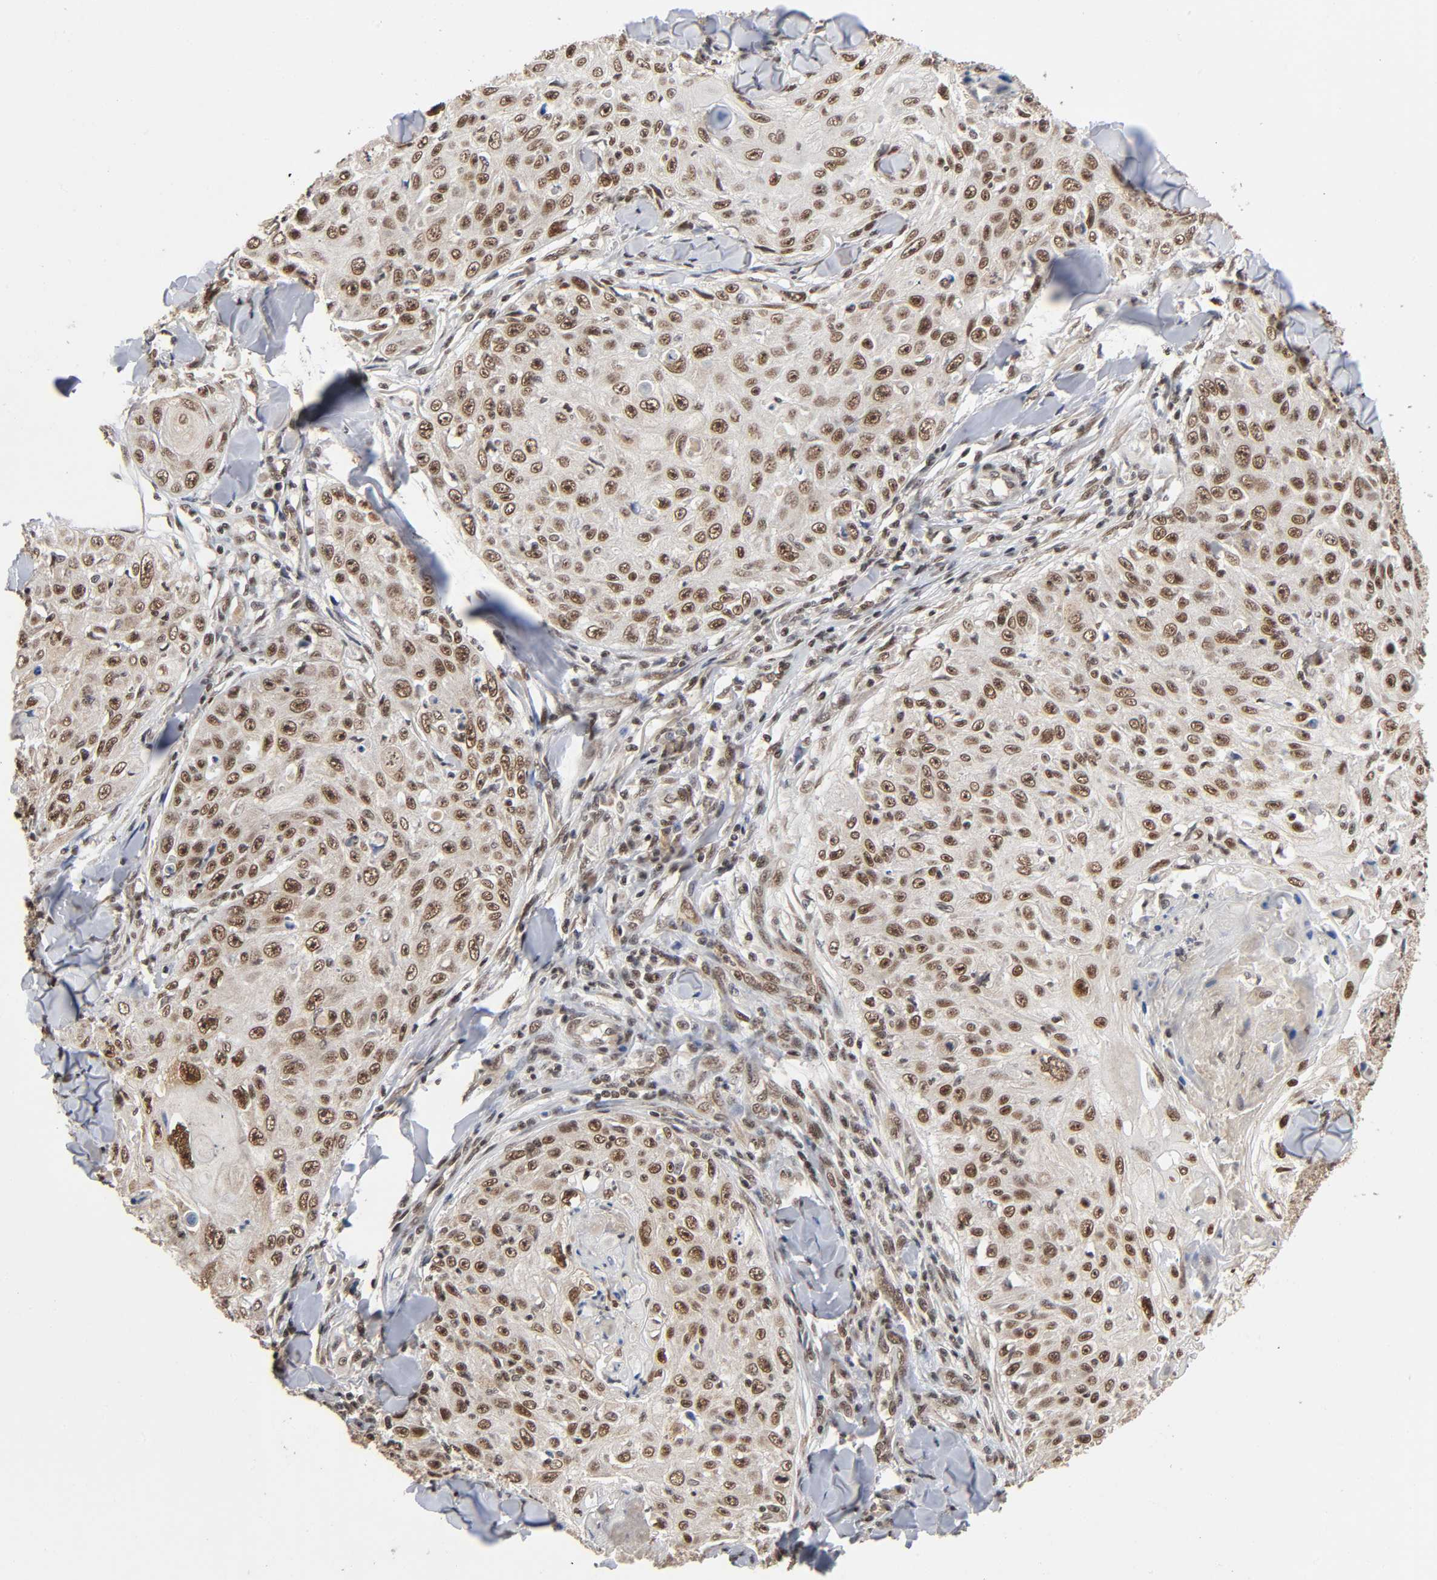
{"staining": {"intensity": "moderate", "quantity": ">75%", "location": "cytoplasmic/membranous,nuclear"}, "tissue": "skin cancer", "cell_type": "Tumor cells", "image_type": "cancer", "snomed": [{"axis": "morphology", "description": "Squamous cell carcinoma, NOS"}, {"axis": "topography", "description": "Skin"}], "caption": "Skin cancer (squamous cell carcinoma) stained for a protein exhibits moderate cytoplasmic/membranous and nuclear positivity in tumor cells. (Stains: DAB in brown, nuclei in blue, Microscopy: brightfield microscopy at high magnification).", "gene": "ZNF384", "patient": {"sex": "male", "age": 86}}